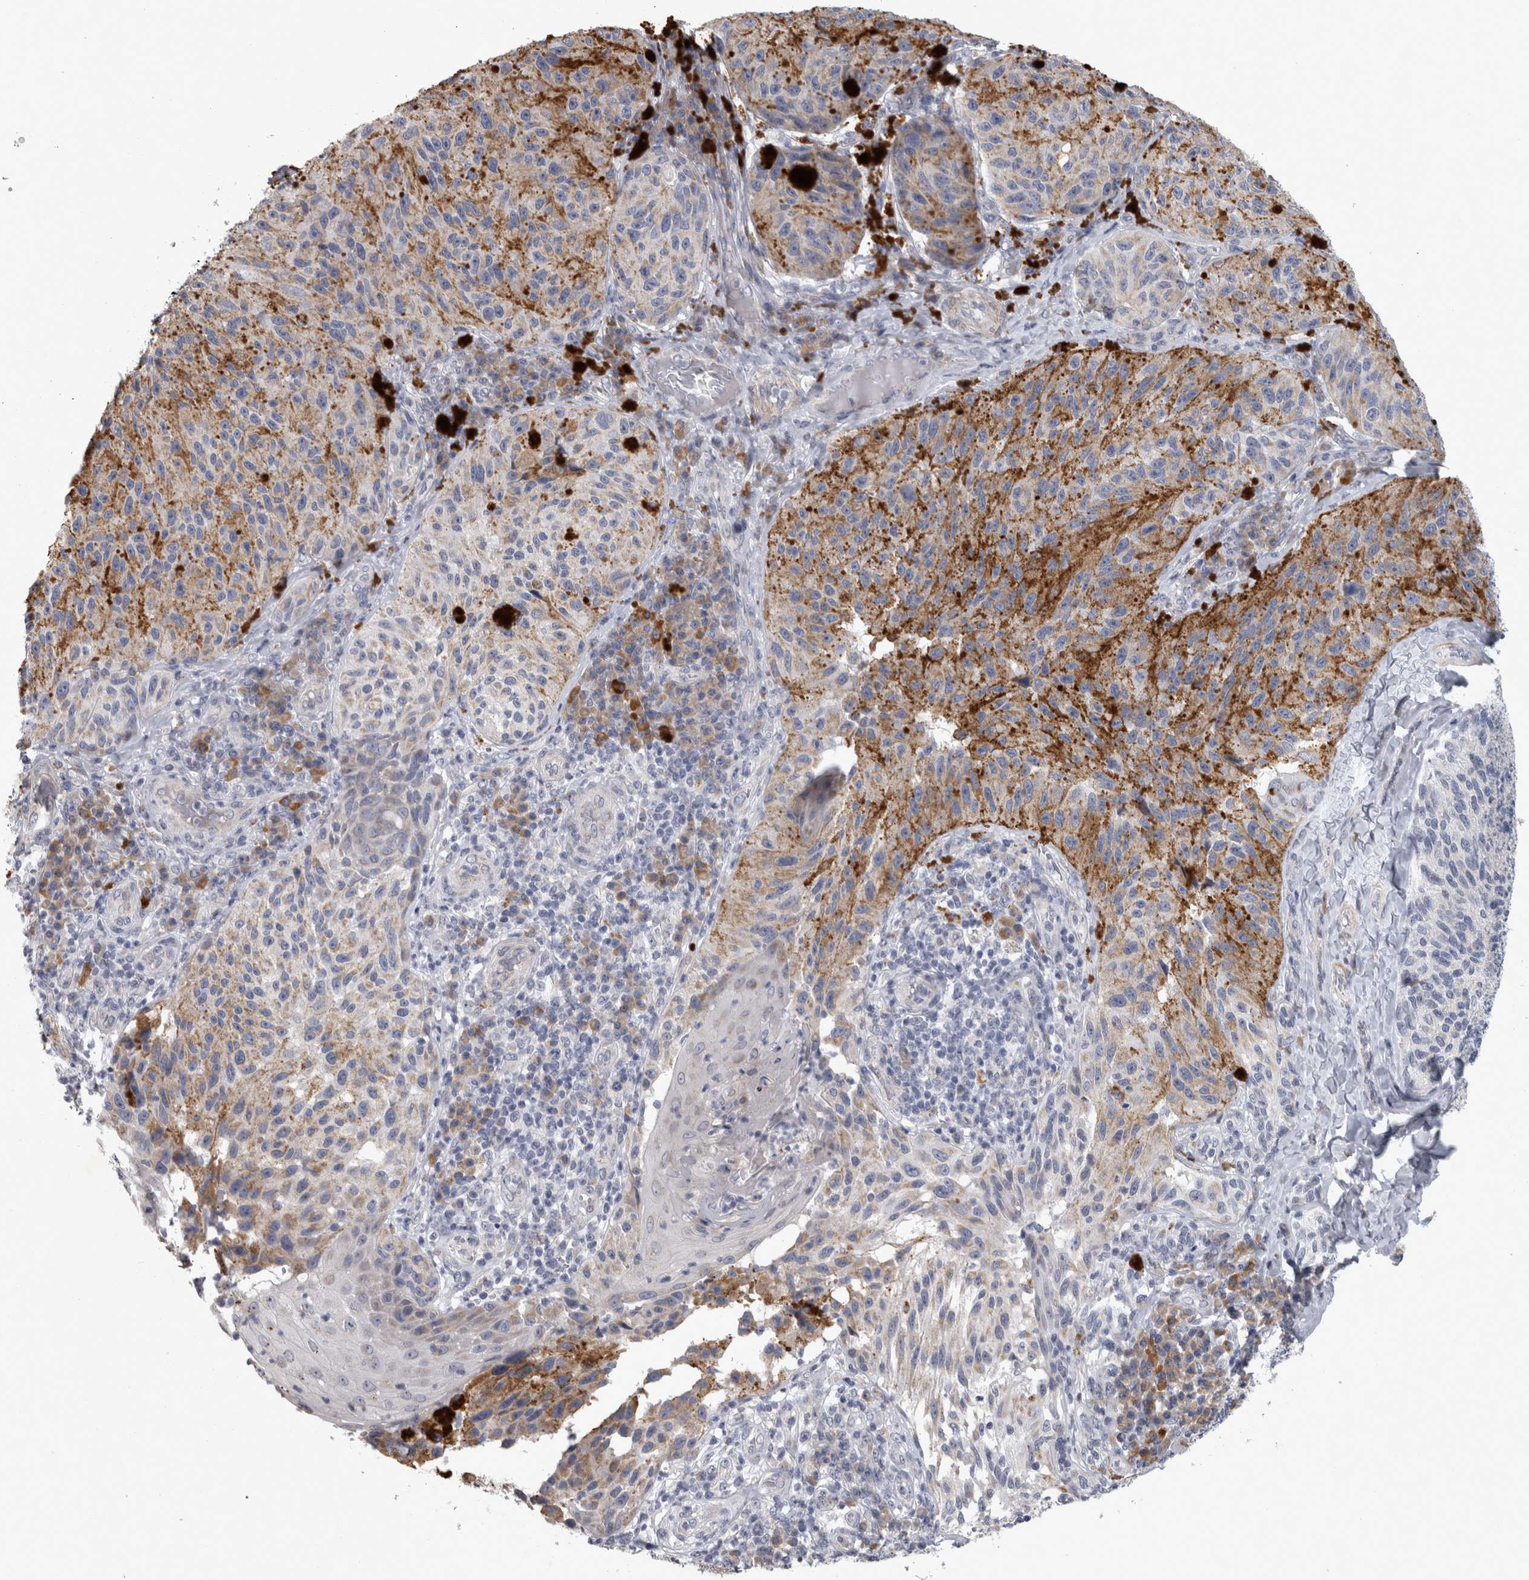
{"staining": {"intensity": "negative", "quantity": "none", "location": "none"}, "tissue": "melanoma", "cell_type": "Tumor cells", "image_type": "cancer", "snomed": [{"axis": "morphology", "description": "Malignant melanoma, NOS"}, {"axis": "topography", "description": "Skin"}], "caption": "Histopathology image shows no protein positivity in tumor cells of malignant melanoma tissue. (DAB (3,3'-diaminobenzidine) IHC with hematoxylin counter stain).", "gene": "DBT", "patient": {"sex": "female", "age": 73}}